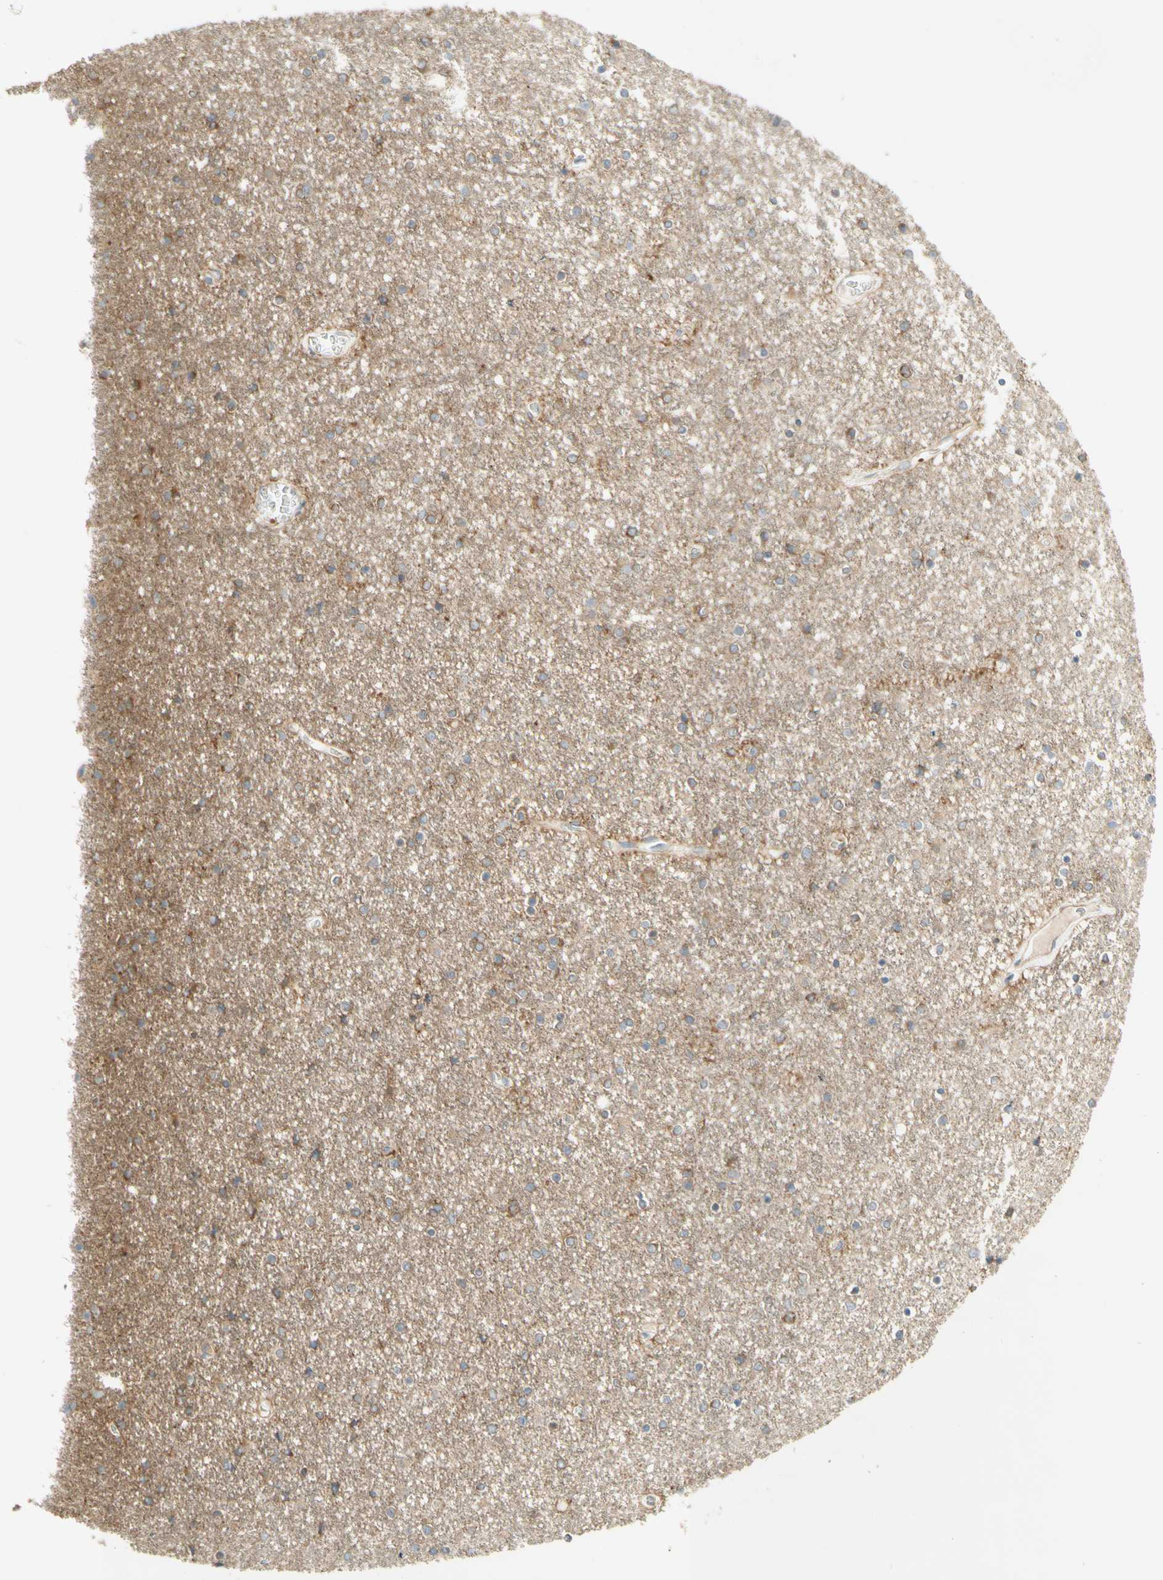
{"staining": {"intensity": "negative", "quantity": "none", "location": "none"}, "tissue": "caudate", "cell_type": "Glial cells", "image_type": "normal", "snomed": [{"axis": "morphology", "description": "Normal tissue, NOS"}, {"axis": "topography", "description": "Lateral ventricle wall"}], "caption": "A high-resolution histopathology image shows IHC staining of benign caudate, which shows no significant expression in glial cells.", "gene": "DYNC1H1", "patient": {"sex": "female", "age": 54}}